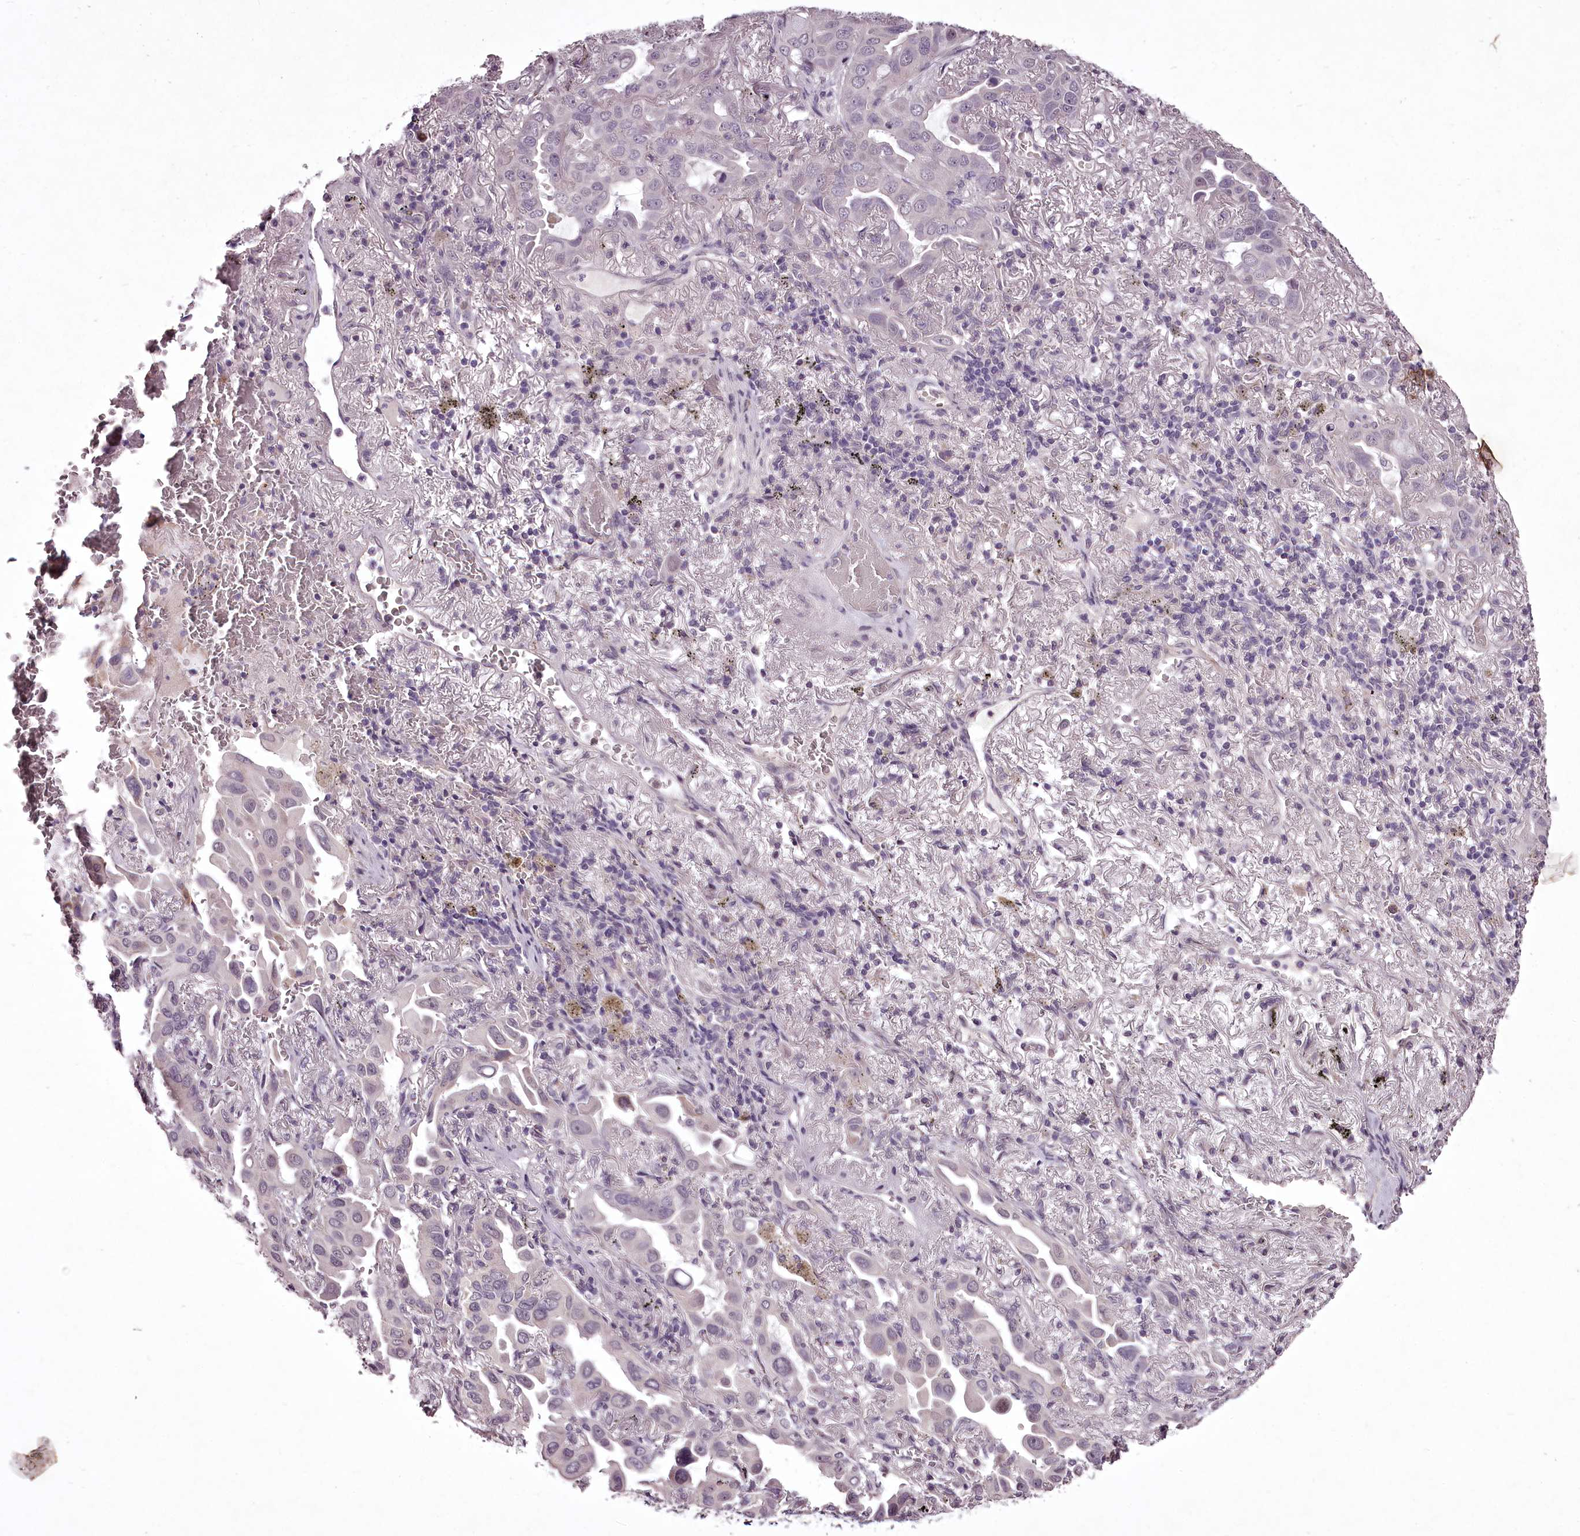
{"staining": {"intensity": "negative", "quantity": "none", "location": "none"}, "tissue": "lung cancer", "cell_type": "Tumor cells", "image_type": "cancer", "snomed": [{"axis": "morphology", "description": "Adenocarcinoma, NOS"}, {"axis": "topography", "description": "Lung"}], "caption": "An image of lung cancer (adenocarcinoma) stained for a protein displays no brown staining in tumor cells.", "gene": "C1orf56", "patient": {"sex": "male", "age": 64}}